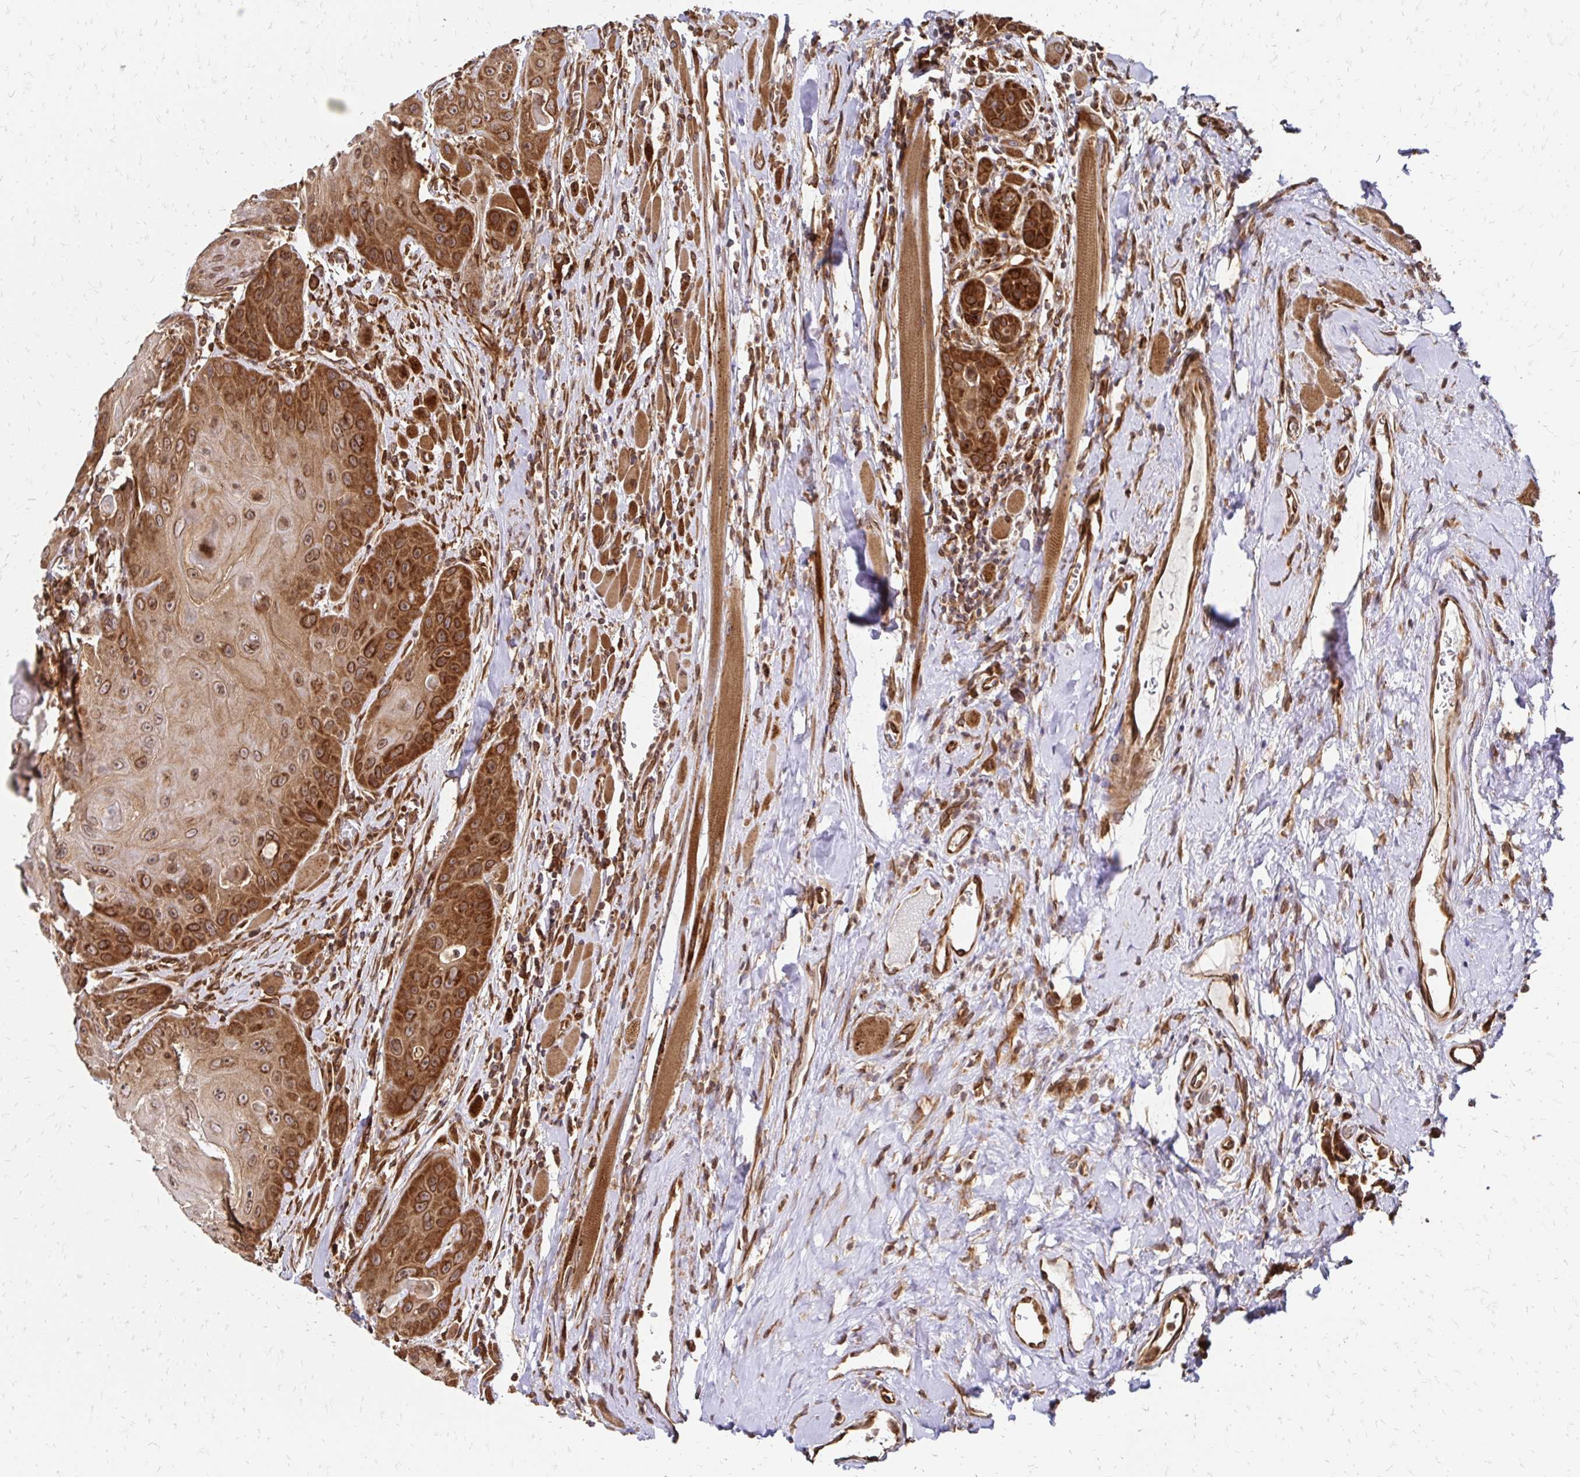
{"staining": {"intensity": "strong", "quantity": ">75%", "location": "cytoplasmic/membranous"}, "tissue": "head and neck cancer", "cell_type": "Tumor cells", "image_type": "cancer", "snomed": [{"axis": "morphology", "description": "Squamous cell carcinoma, NOS"}, {"axis": "topography", "description": "Head-Neck"}], "caption": "Protein expression analysis of human head and neck squamous cell carcinoma reveals strong cytoplasmic/membranous expression in approximately >75% of tumor cells.", "gene": "ZW10", "patient": {"sex": "female", "age": 59}}